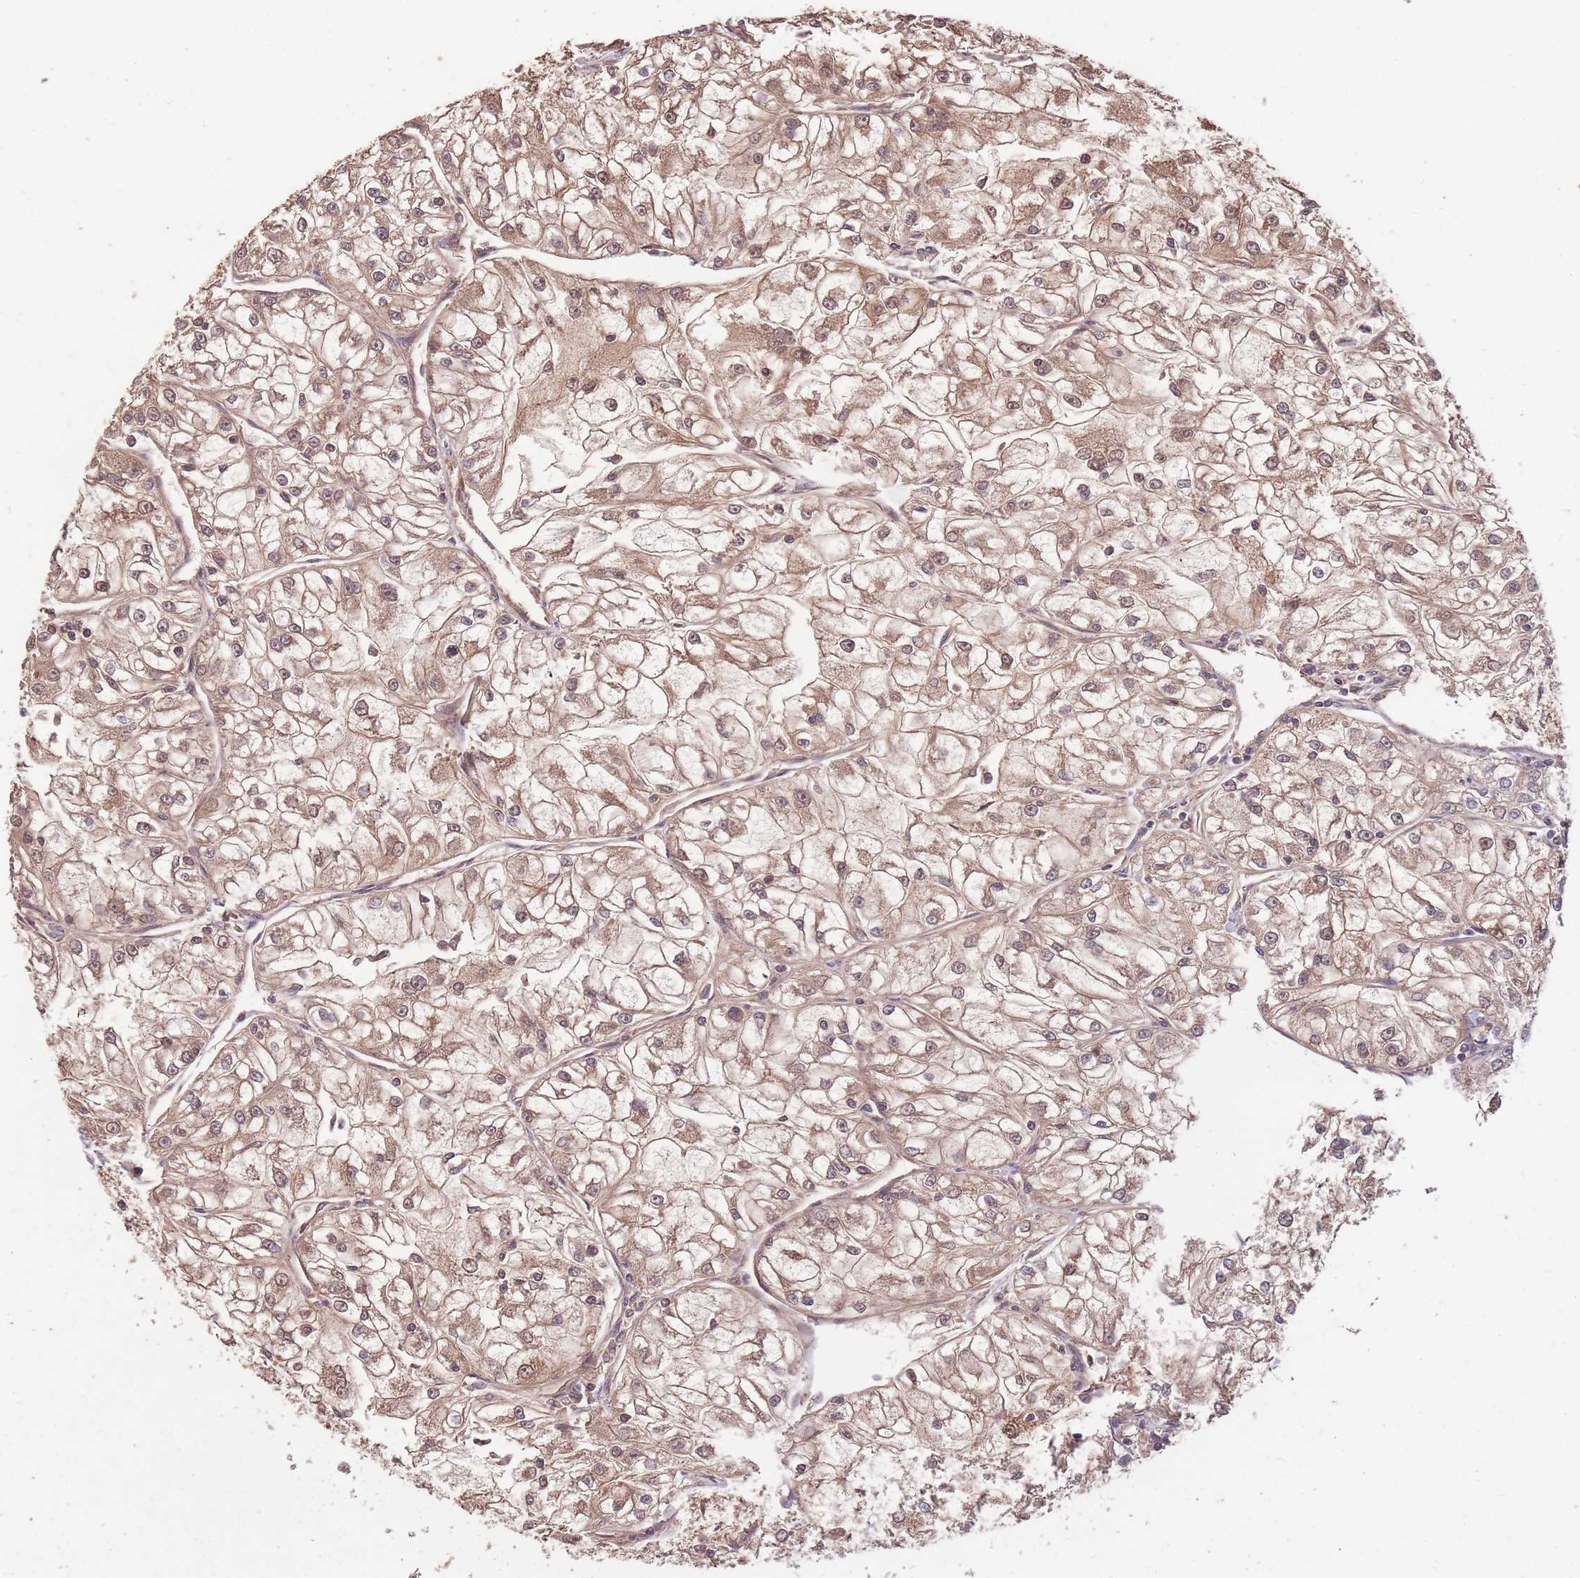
{"staining": {"intensity": "moderate", "quantity": ">75%", "location": "cytoplasmic/membranous,nuclear"}, "tissue": "renal cancer", "cell_type": "Tumor cells", "image_type": "cancer", "snomed": [{"axis": "morphology", "description": "Adenocarcinoma, NOS"}, {"axis": "topography", "description": "Kidney"}], "caption": "Protein analysis of renal adenocarcinoma tissue reveals moderate cytoplasmic/membranous and nuclear positivity in about >75% of tumor cells.", "gene": "NLRC4", "patient": {"sex": "female", "age": 72}}